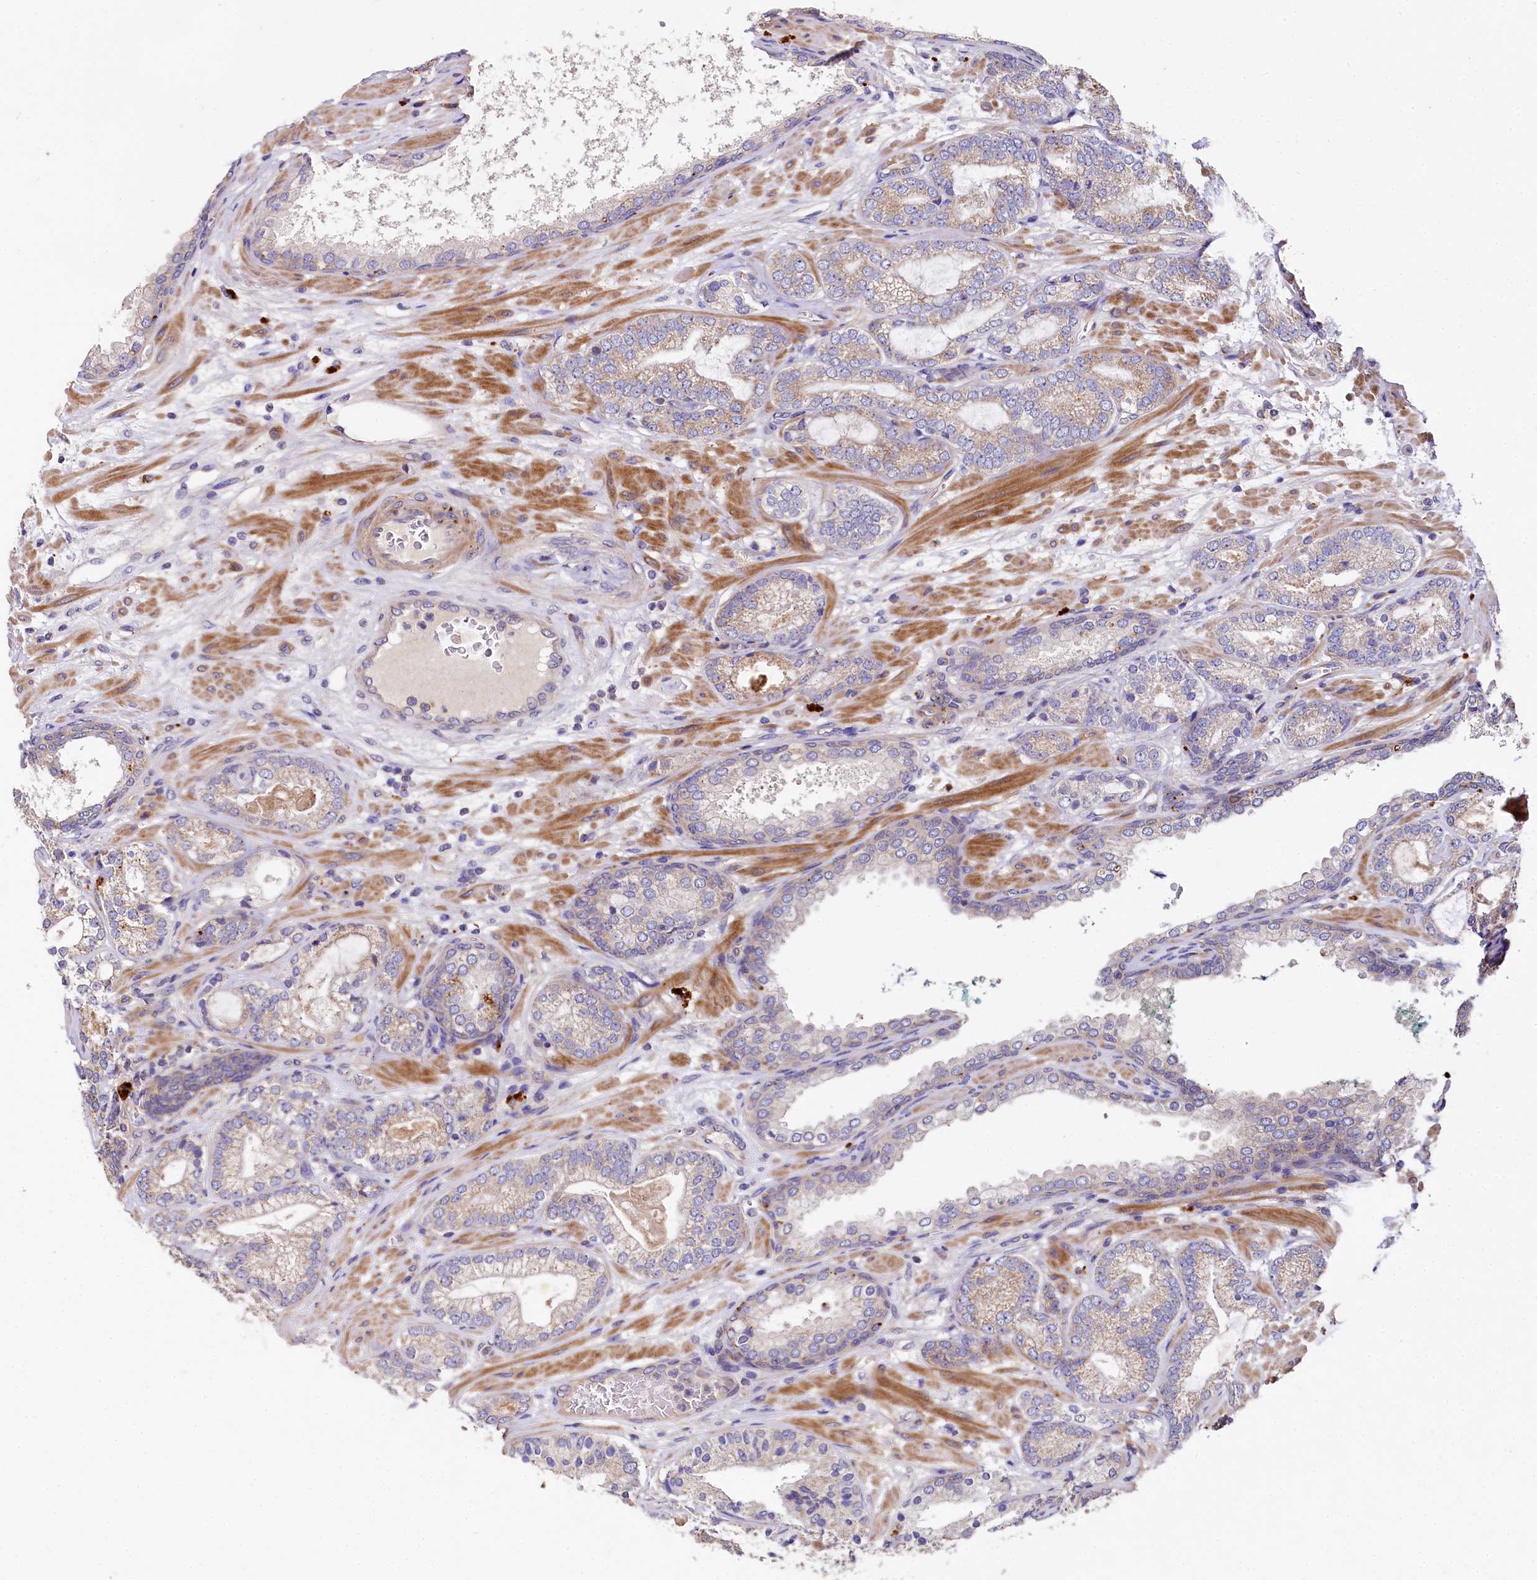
{"staining": {"intensity": "weak", "quantity": ">75%", "location": "cytoplasmic/membranous"}, "tissue": "prostate cancer", "cell_type": "Tumor cells", "image_type": "cancer", "snomed": [{"axis": "morphology", "description": "Adenocarcinoma, High grade"}, {"axis": "topography", "description": "Prostate"}], "caption": "IHC staining of prostate cancer (high-grade adenocarcinoma), which displays low levels of weak cytoplasmic/membranous positivity in approximately >75% of tumor cells indicating weak cytoplasmic/membranous protein staining. The staining was performed using DAB (3,3'-diaminobenzidine) (brown) for protein detection and nuclei were counterstained in hematoxylin (blue).", "gene": "SPRYD3", "patient": {"sex": "male", "age": 60}}